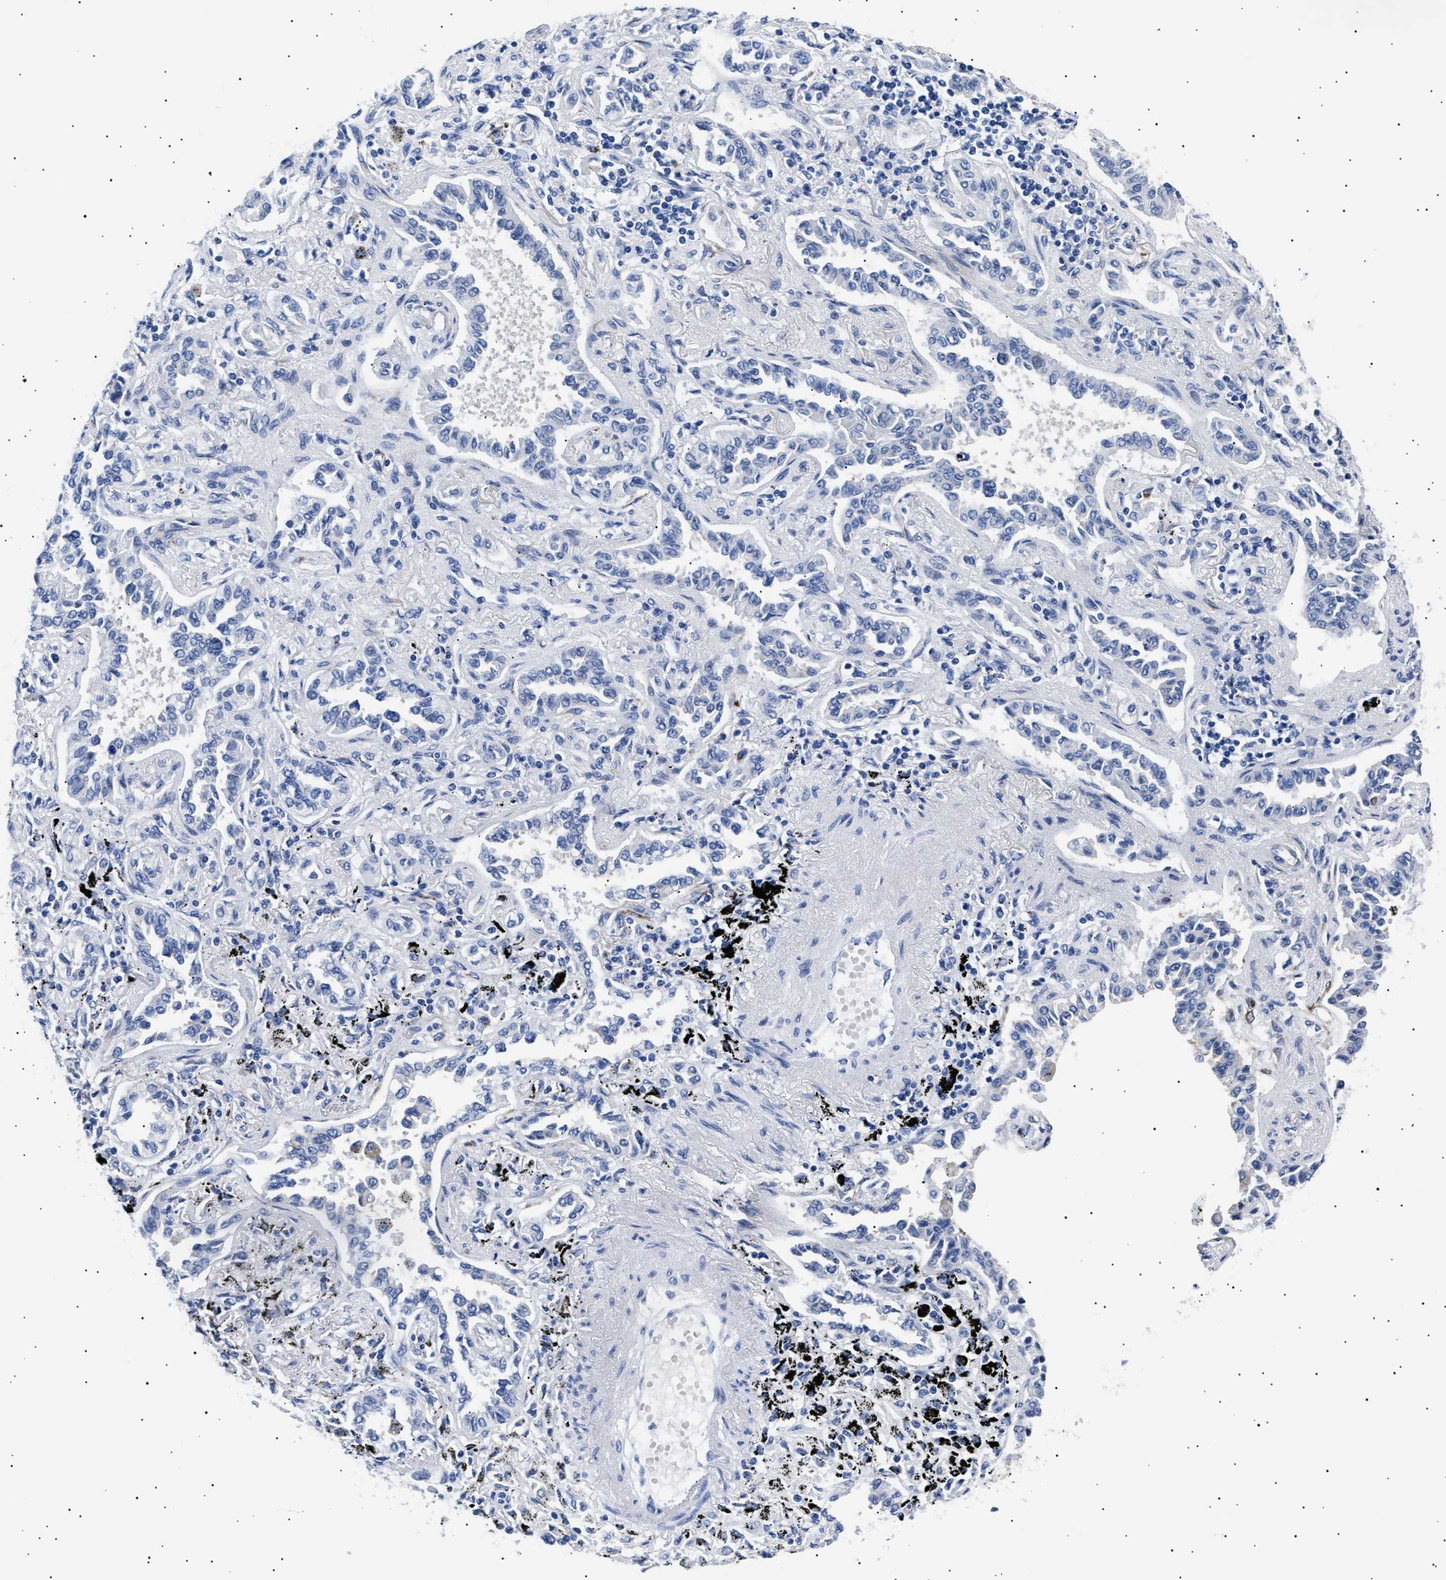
{"staining": {"intensity": "negative", "quantity": "none", "location": "none"}, "tissue": "lung cancer", "cell_type": "Tumor cells", "image_type": "cancer", "snomed": [{"axis": "morphology", "description": "Normal tissue, NOS"}, {"axis": "morphology", "description": "Adenocarcinoma, NOS"}, {"axis": "topography", "description": "Lung"}], "caption": "Protein analysis of lung cancer (adenocarcinoma) demonstrates no significant positivity in tumor cells. Nuclei are stained in blue.", "gene": "HEMGN", "patient": {"sex": "male", "age": 59}}